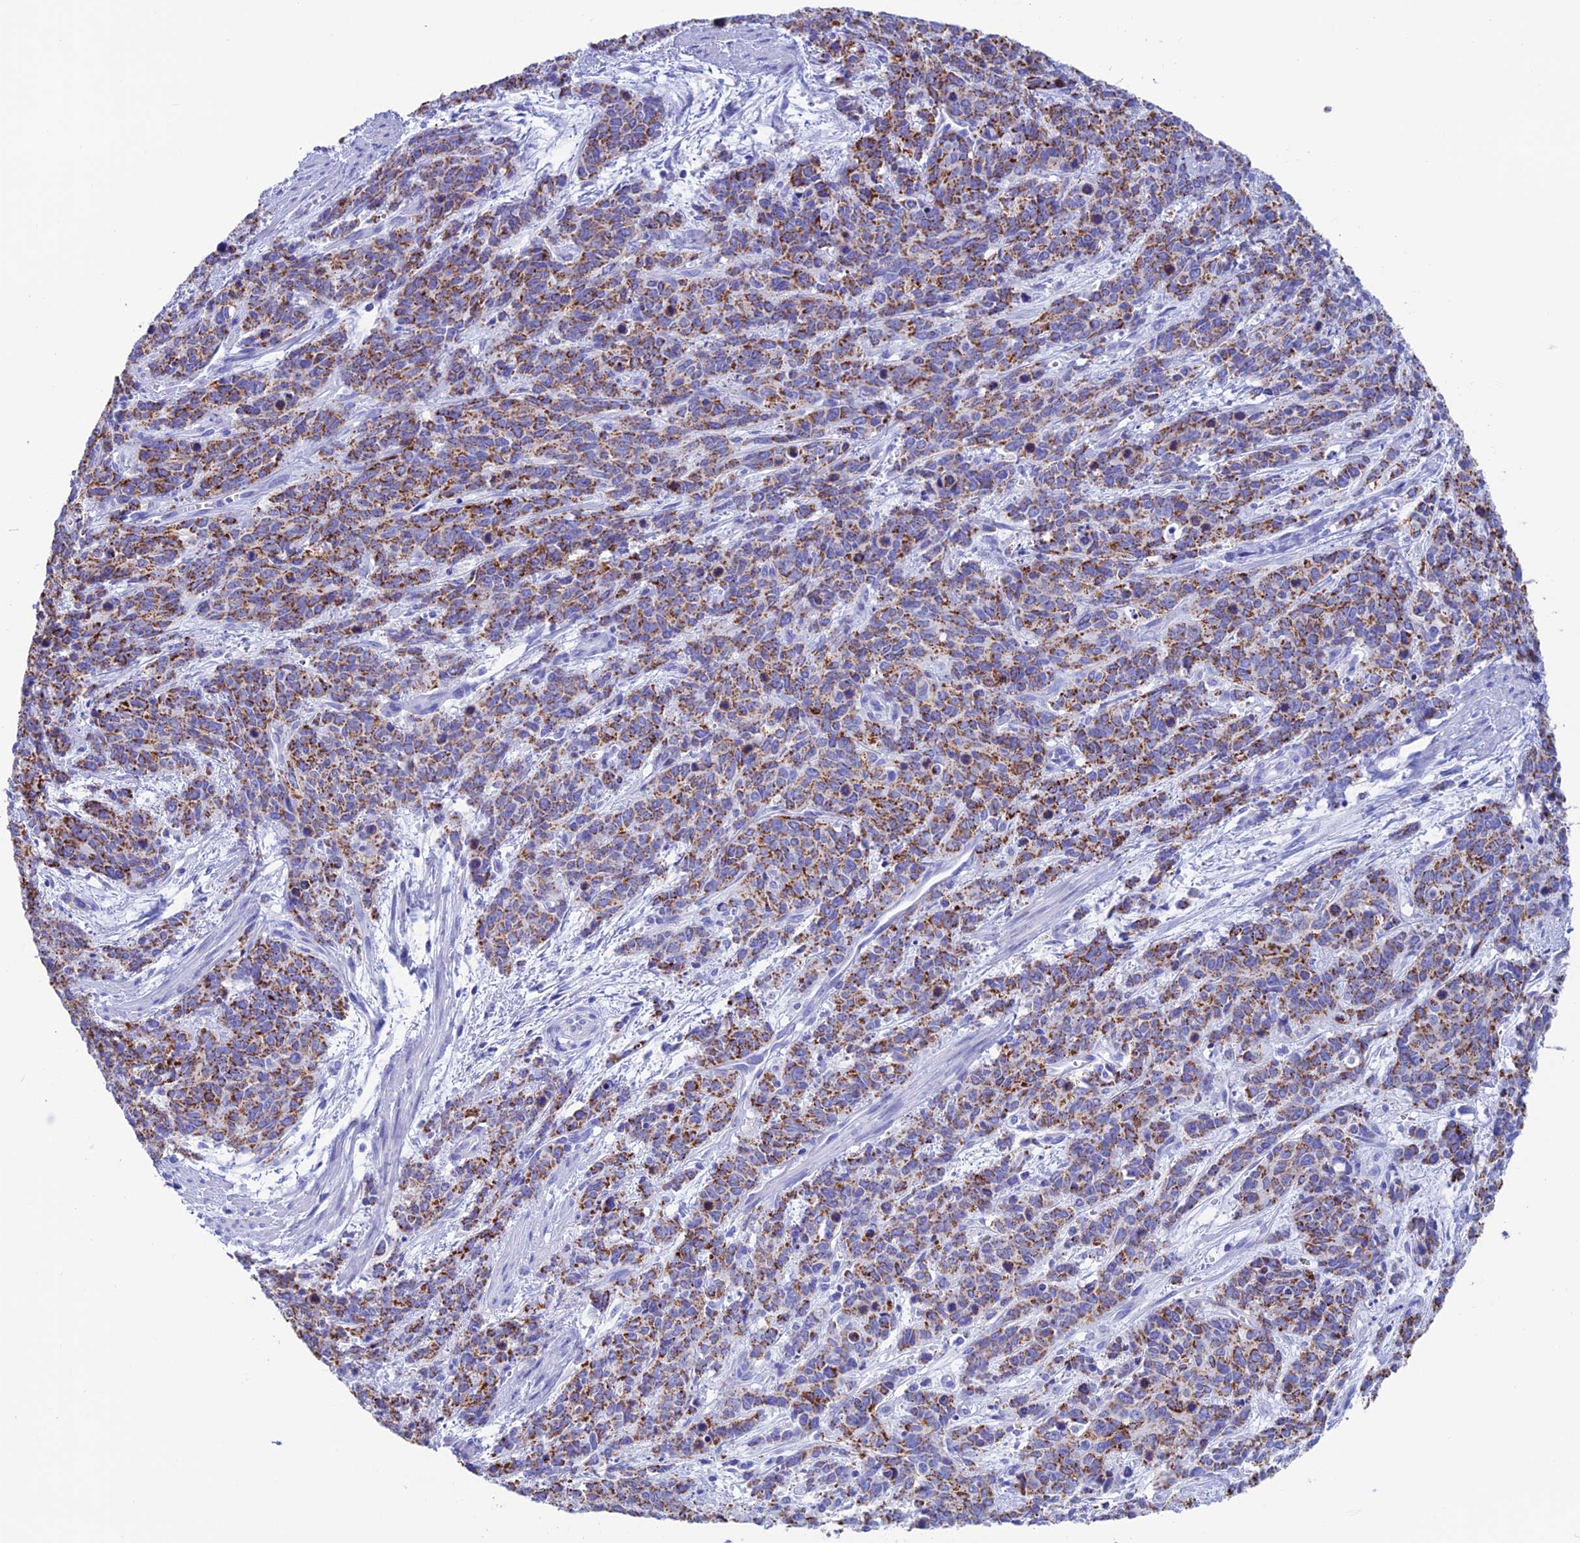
{"staining": {"intensity": "strong", "quantity": ">75%", "location": "cytoplasmic/membranous"}, "tissue": "cervical cancer", "cell_type": "Tumor cells", "image_type": "cancer", "snomed": [{"axis": "morphology", "description": "Squamous cell carcinoma, NOS"}, {"axis": "topography", "description": "Cervix"}], "caption": "Human cervical cancer (squamous cell carcinoma) stained for a protein (brown) shows strong cytoplasmic/membranous positive positivity in about >75% of tumor cells.", "gene": "NXPE4", "patient": {"sex": "female", "age": 60}}